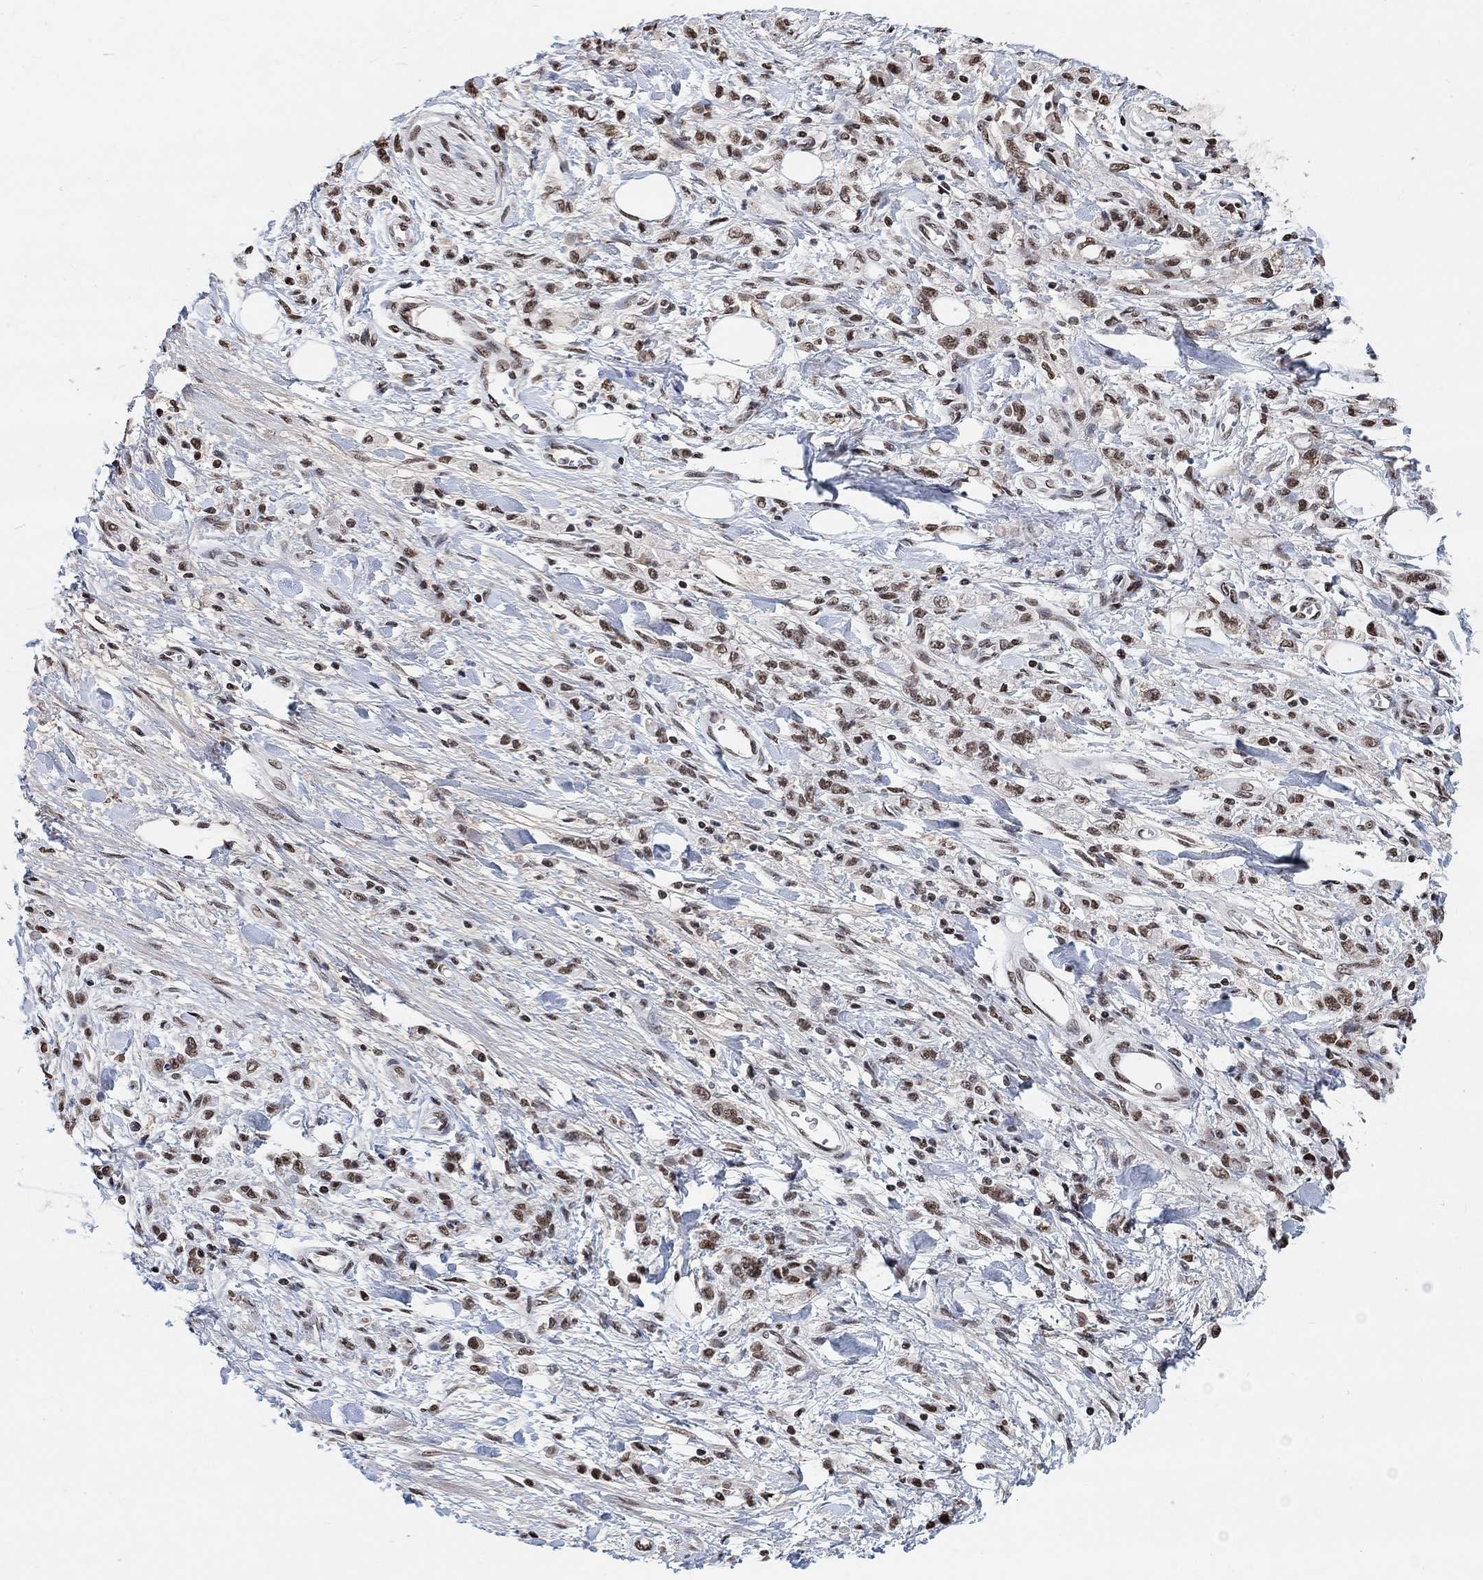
{"staining": {"intensity": "moderate", "quantity": ">75%", "location": "nuclear"}, "tissue": "stomach cancer", "cell_type": "Tumor cells", "image_type": "cancer", "snomed": [{"axis": "morphology", "description": "Adenocarcinoma, NOS"}, {"axis": "topography", "description": "Stomach"}], "caption": "Immunohistochemical staining of adenocarcinoma (stomach) exhibits medium levels of moderate nuclear protein positivity in about >75% of tumor cells.", "gene": "USP39", "patient": {"sex": "male", "age": 77}}